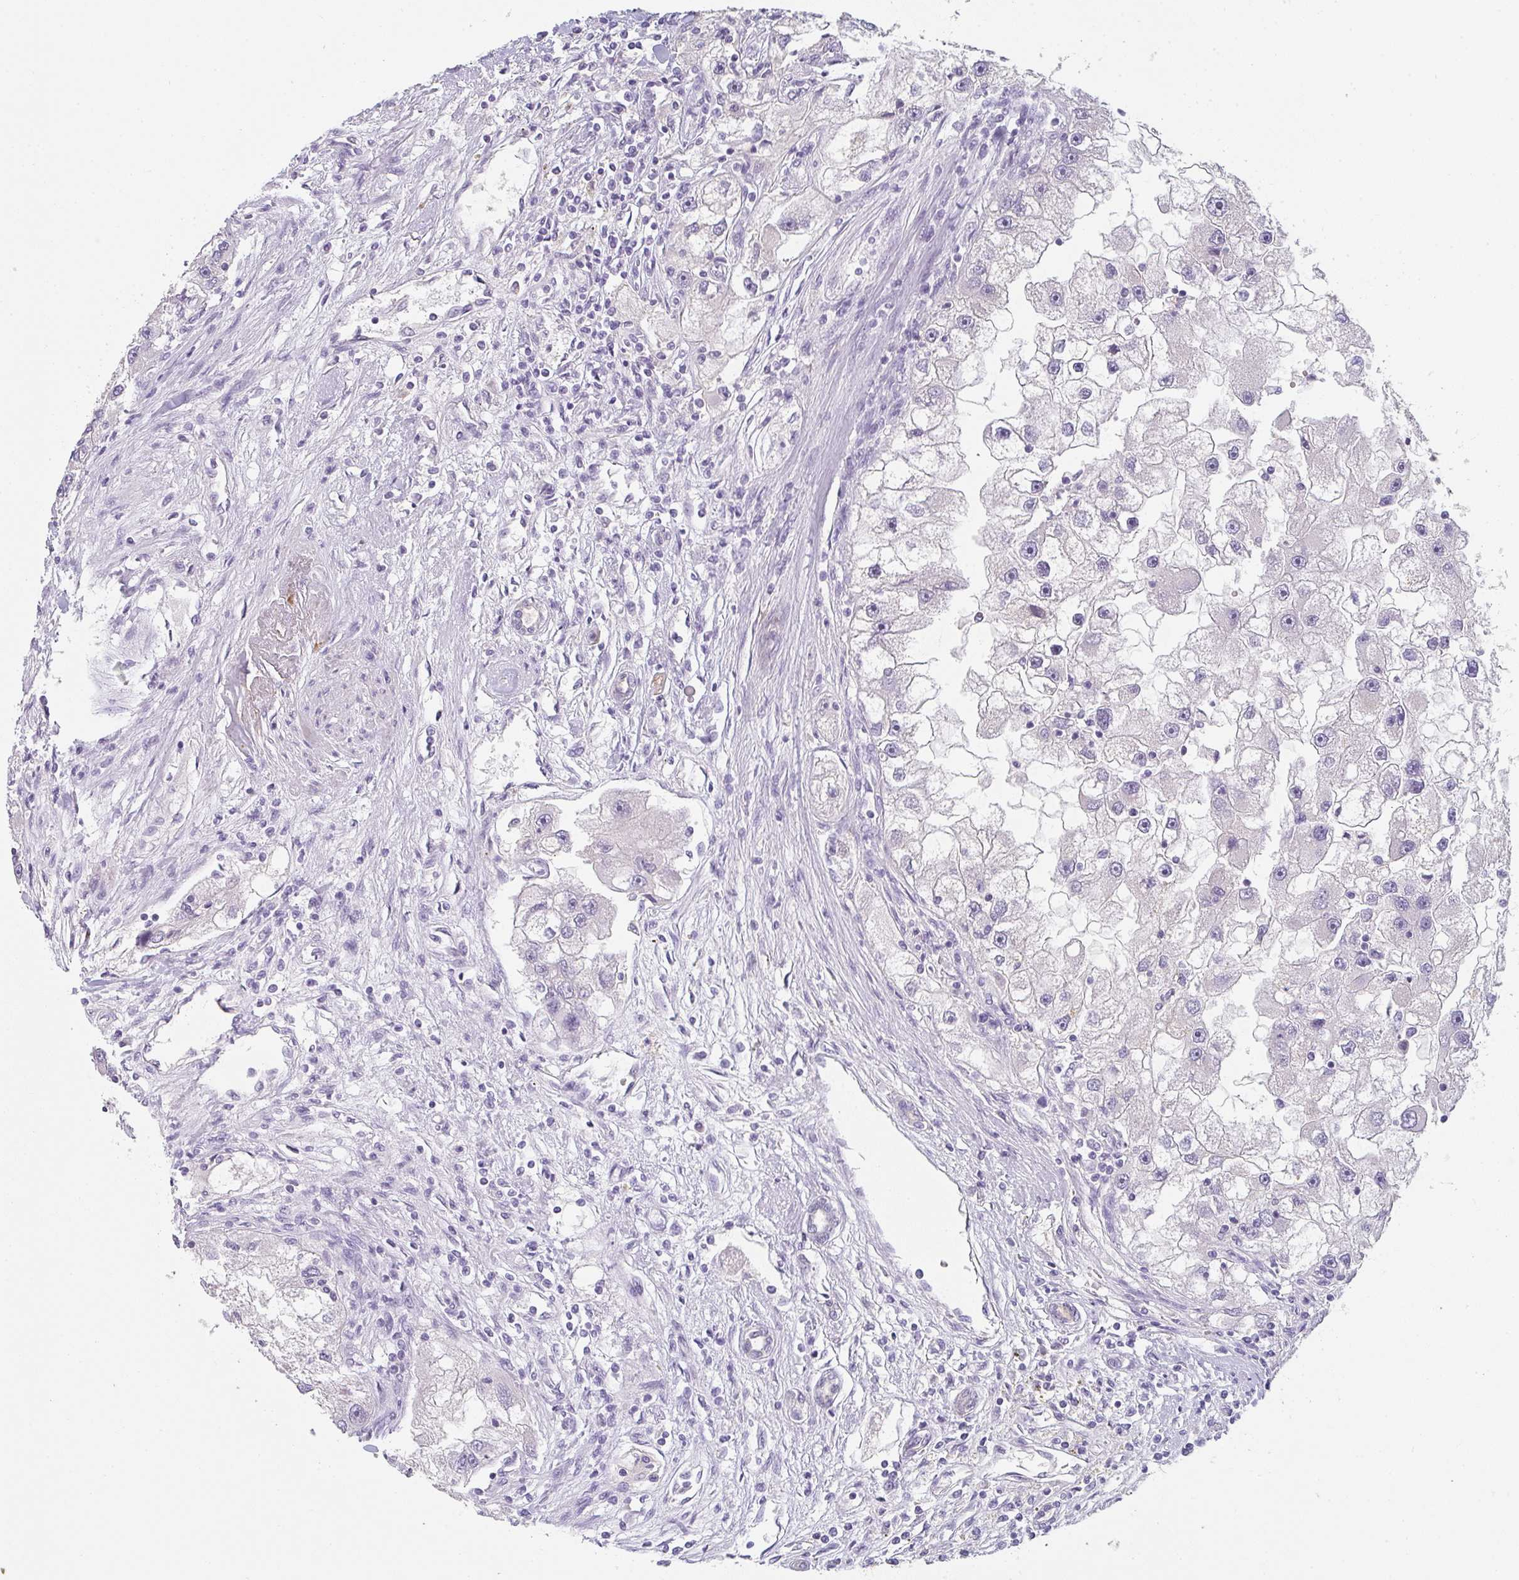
{"staining": {"intensity": "negative", "quantity": "none", "location": "none"}, "tissue": "renal cancer", "cell_type": "Tumor cells", "image_type": "cancer", "snomed": [{"axis": "morphology", "description": "Adenocarcinoma, NOS"}, {"axis": "topography", "description": "Kidney"}], "caption": "A micrograph of human adenocarcinoma (renal) is negative for staining in tumor cells.", "gene": "C1QTNF8", "patient": {"sex": "male", "age": 63}}